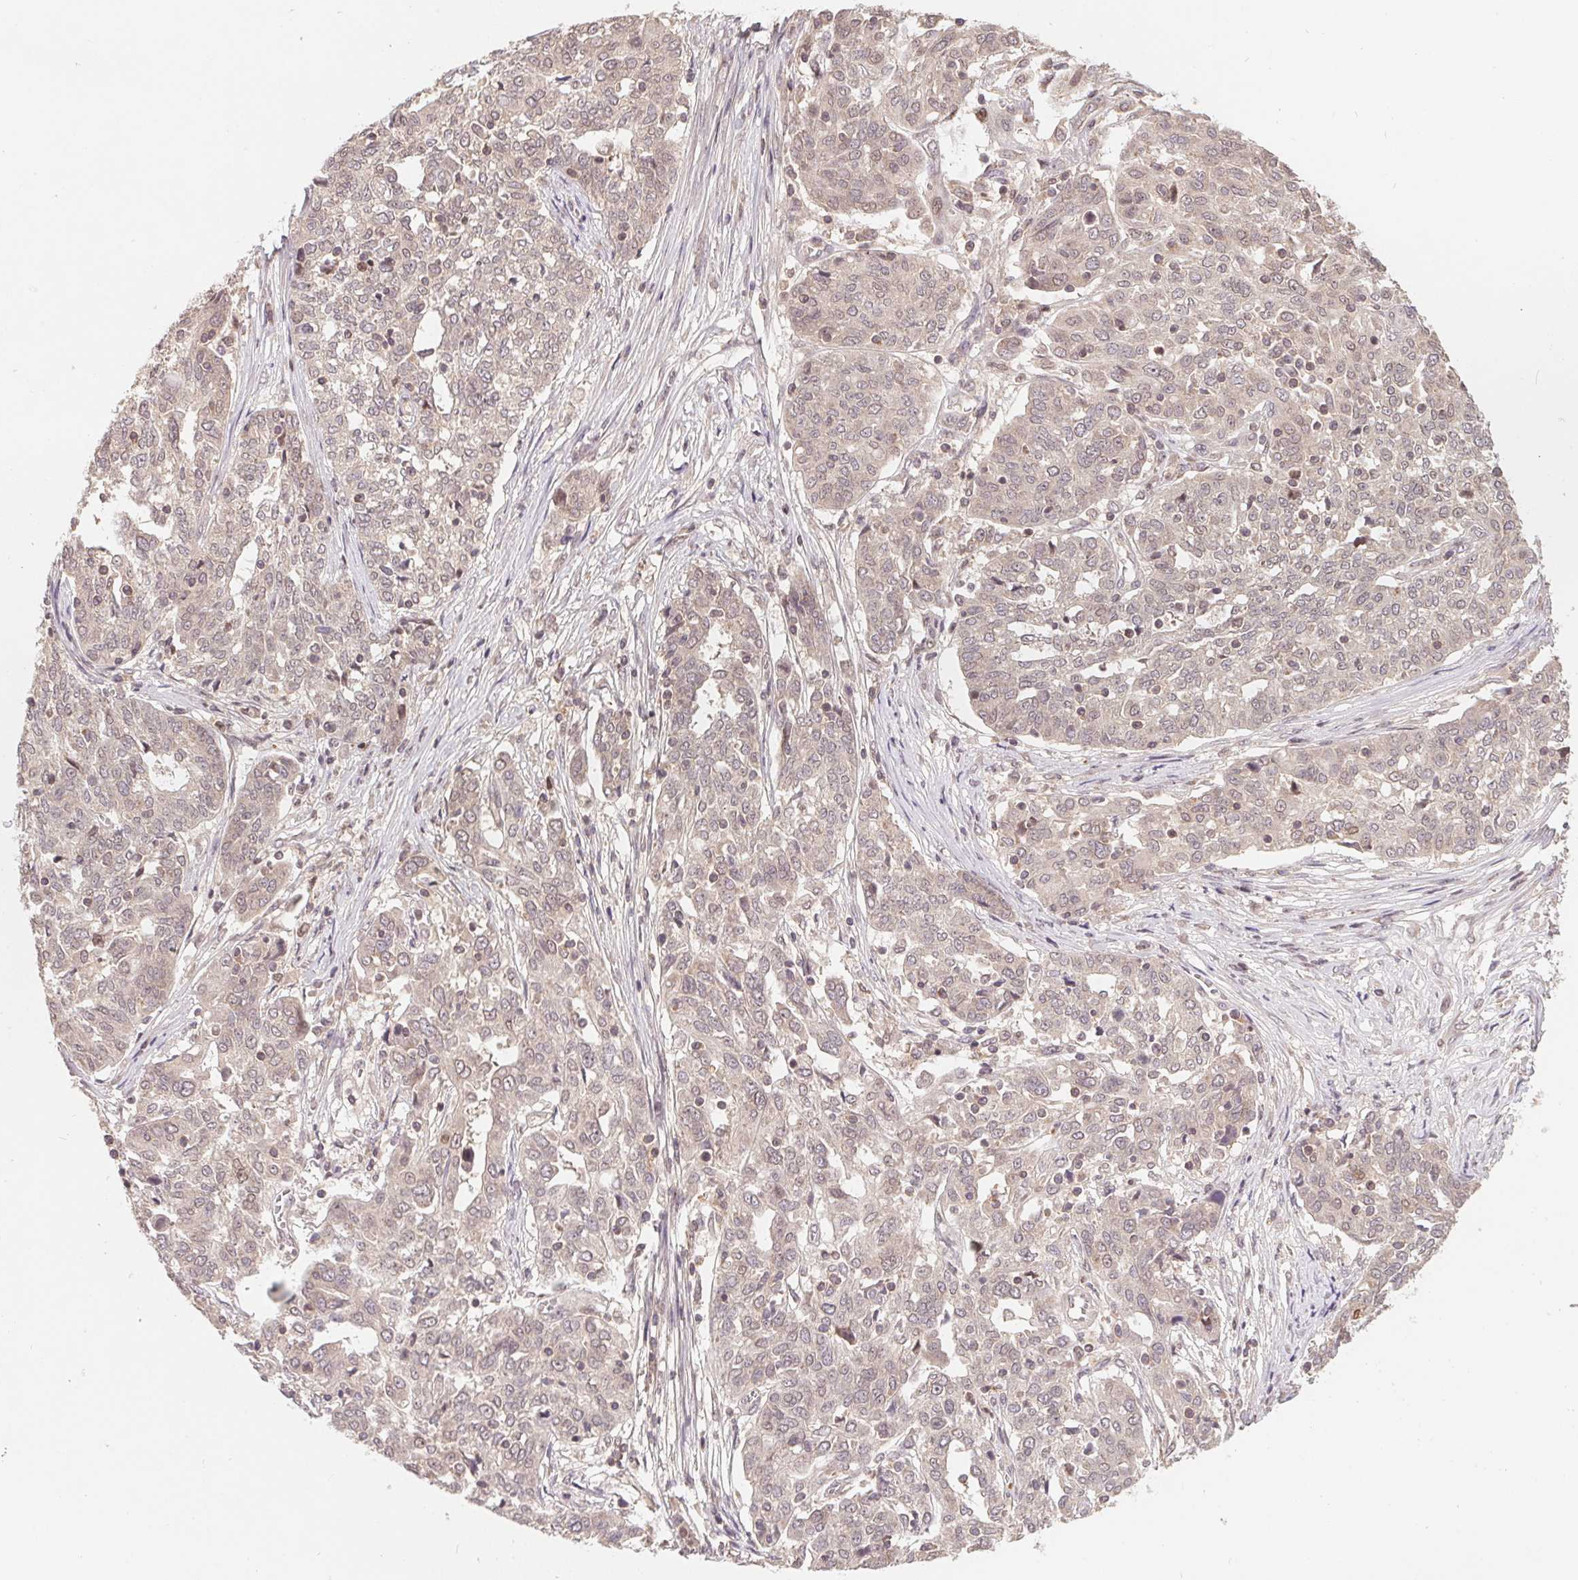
{"staining": {"intensity": "negative", "quantity": "none", "location": "none"}, "tissue": "ovarian cancer", "cell_type": "Tumor cells", "image_type": "cancer", "snomed": [{"axis": "morphology", "description": "Cystadenocarcinoma, serous, NOS"}, {"axis": "topography", "description": "Ovary"}], "caption": "An image of human ovarian cancer is negative for staining in tumor cells. (DAB immunohistochemistry, high magnification).", "gene": "HMGN3", "patient": {"sex": "female", "age": 67}}